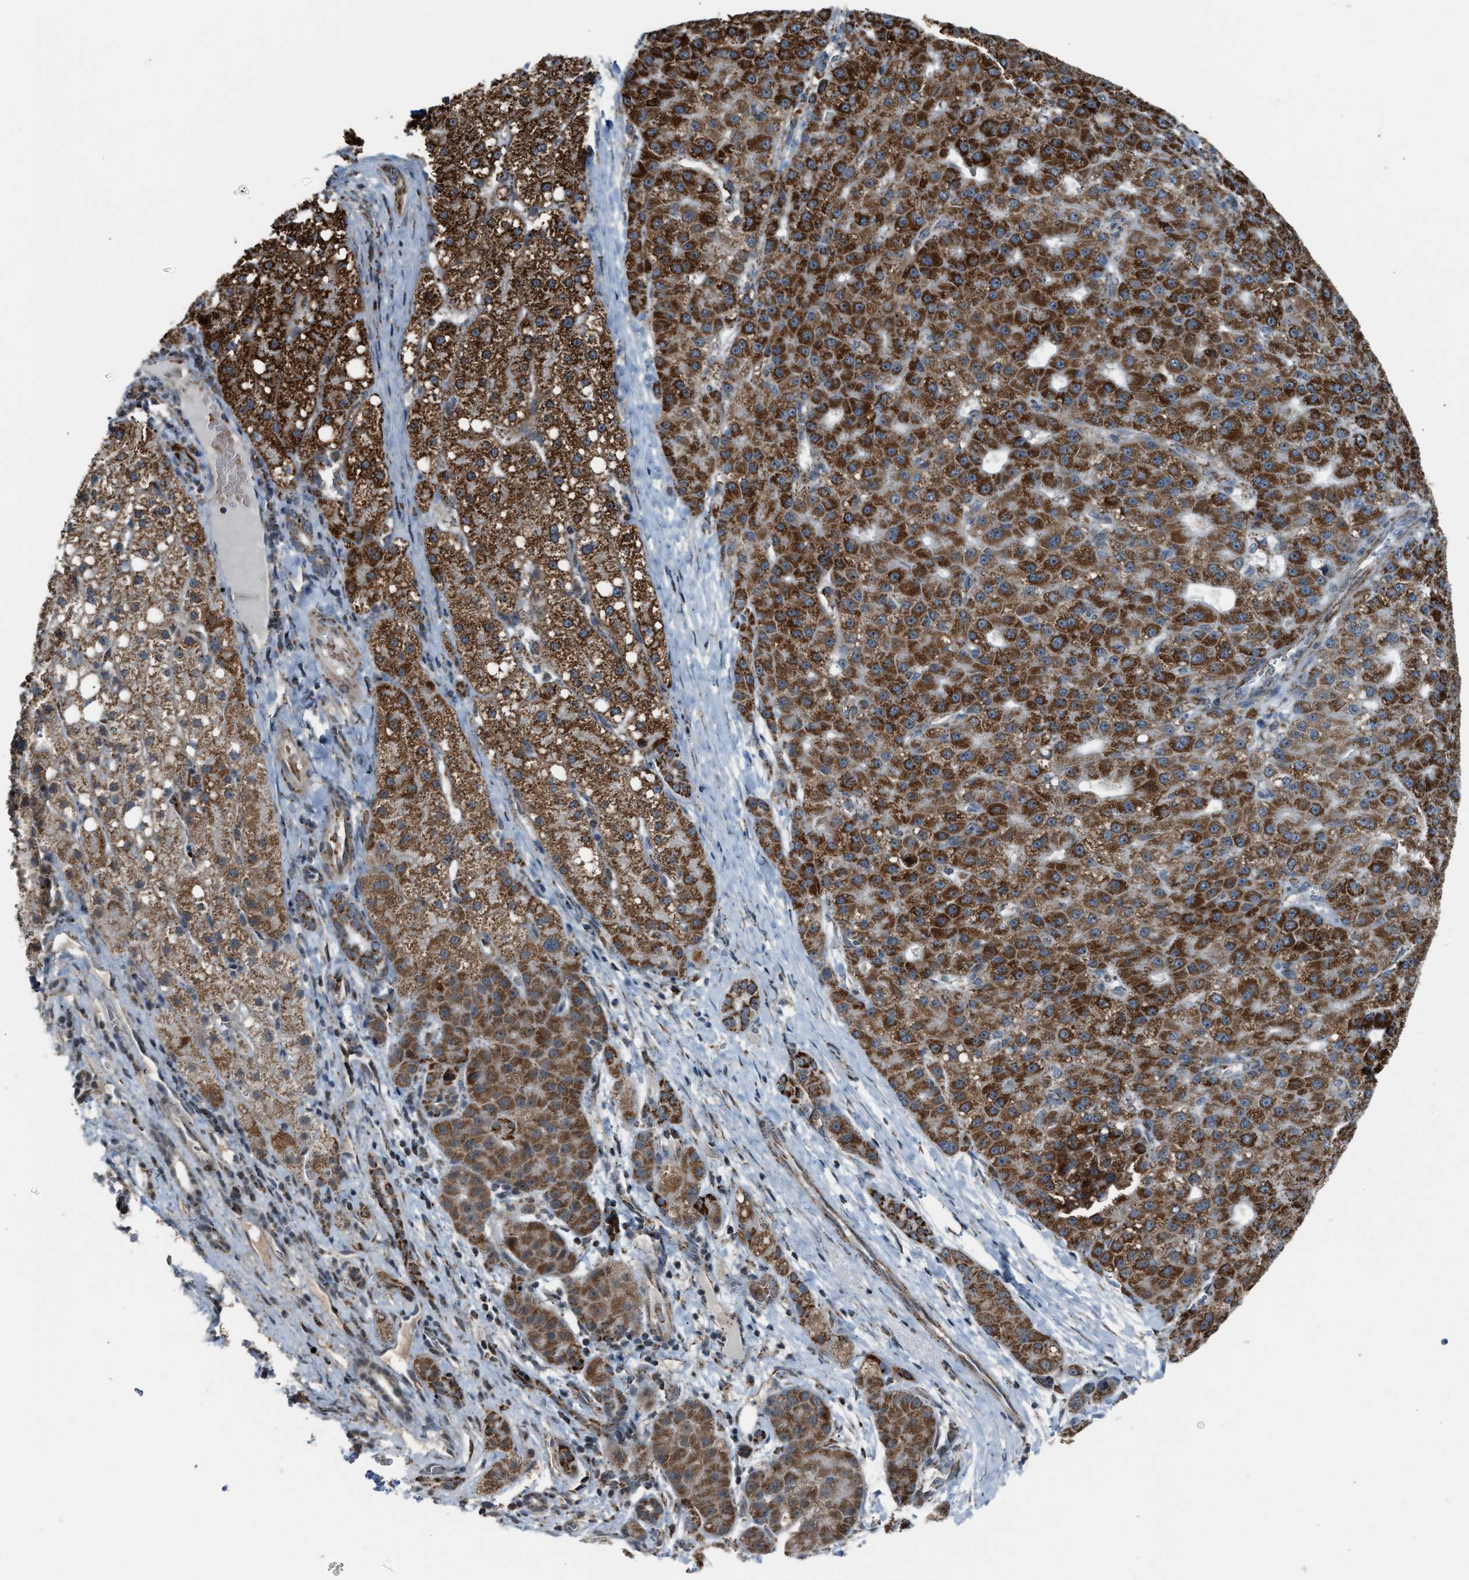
{"staining": {"intensity": "strong", "quantity": ">75%", "location": "cytoplasmic/membranous"}, "tissue": "liver cancer", "cell_type": "Tumor cells", "image_type": "cancer", "snomed": [{"axis": "morphology", "description": "Carcinoma, Hepatocellular, NOS"}, {"axis": "topography", "description": "Liver"}], "caption": "This histopathology image displays IHC staining of human liver cancer (hepatocellular carcinoma), with high strong cytoplasmic/membranous staining in about >75% of tumor cells.", "gene": "CHN2", "patient": {"sex": "male", "age": 67}}